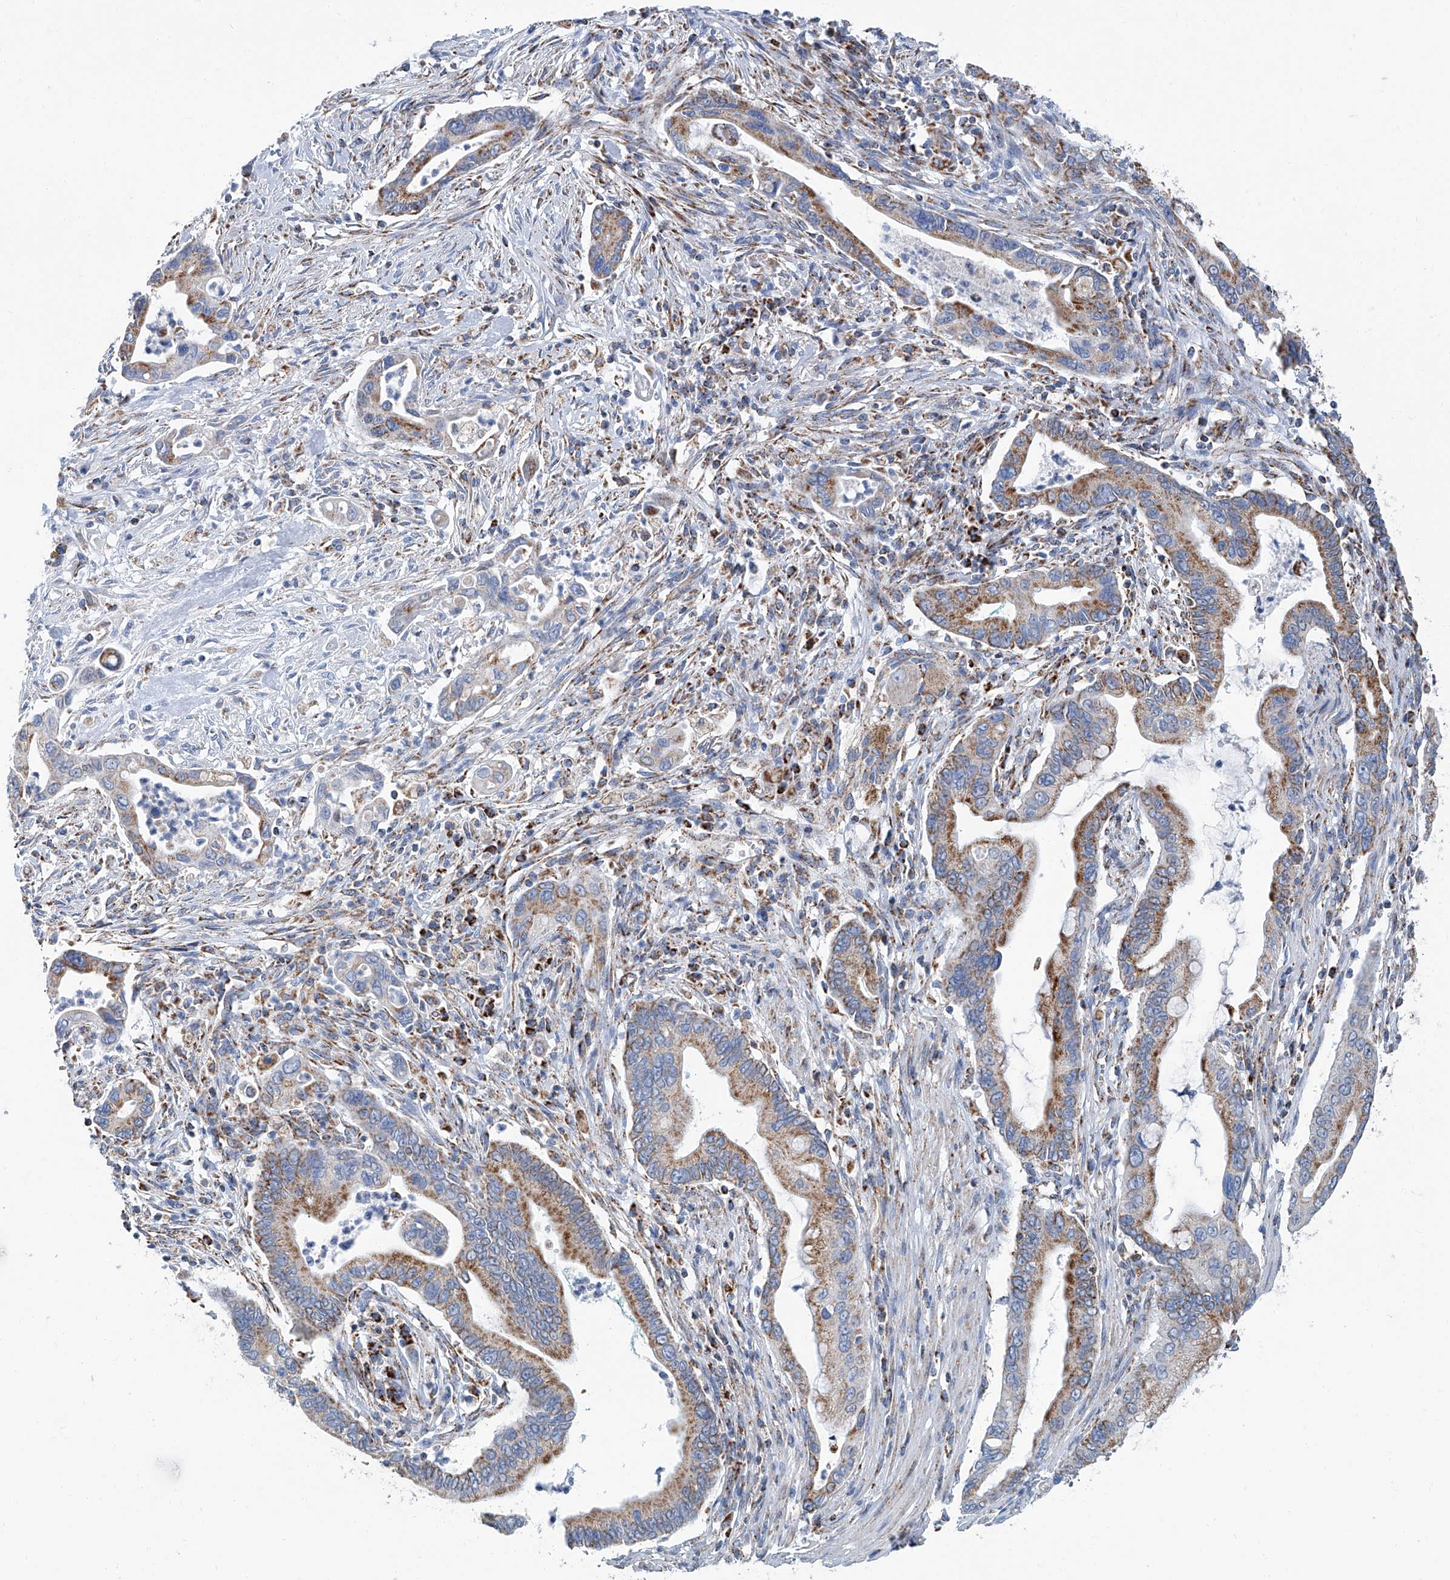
{"staining": {"intensity": "moderate", "quantity": ">75%", "location": "cytoplasmic/membranous"}, "tissue": "pancreatic cancer", "cell_type": "Tumor cells", "image_type": "cancer", "snomed": [{"axis": "morphology", "description": "Adenocarcinoma, NOS"}, {"axis": "topography", "description": "Pancreas"}], "caption": "Human pancreatic cancer (adenocarcinoma) stained for a protein (brown) displays moderate cytoplasmic/membranous positive staining in approximately >75% of tumor cells.", "gene": "MT-ND1", "patient": {"sex": "male", "age": 78}}